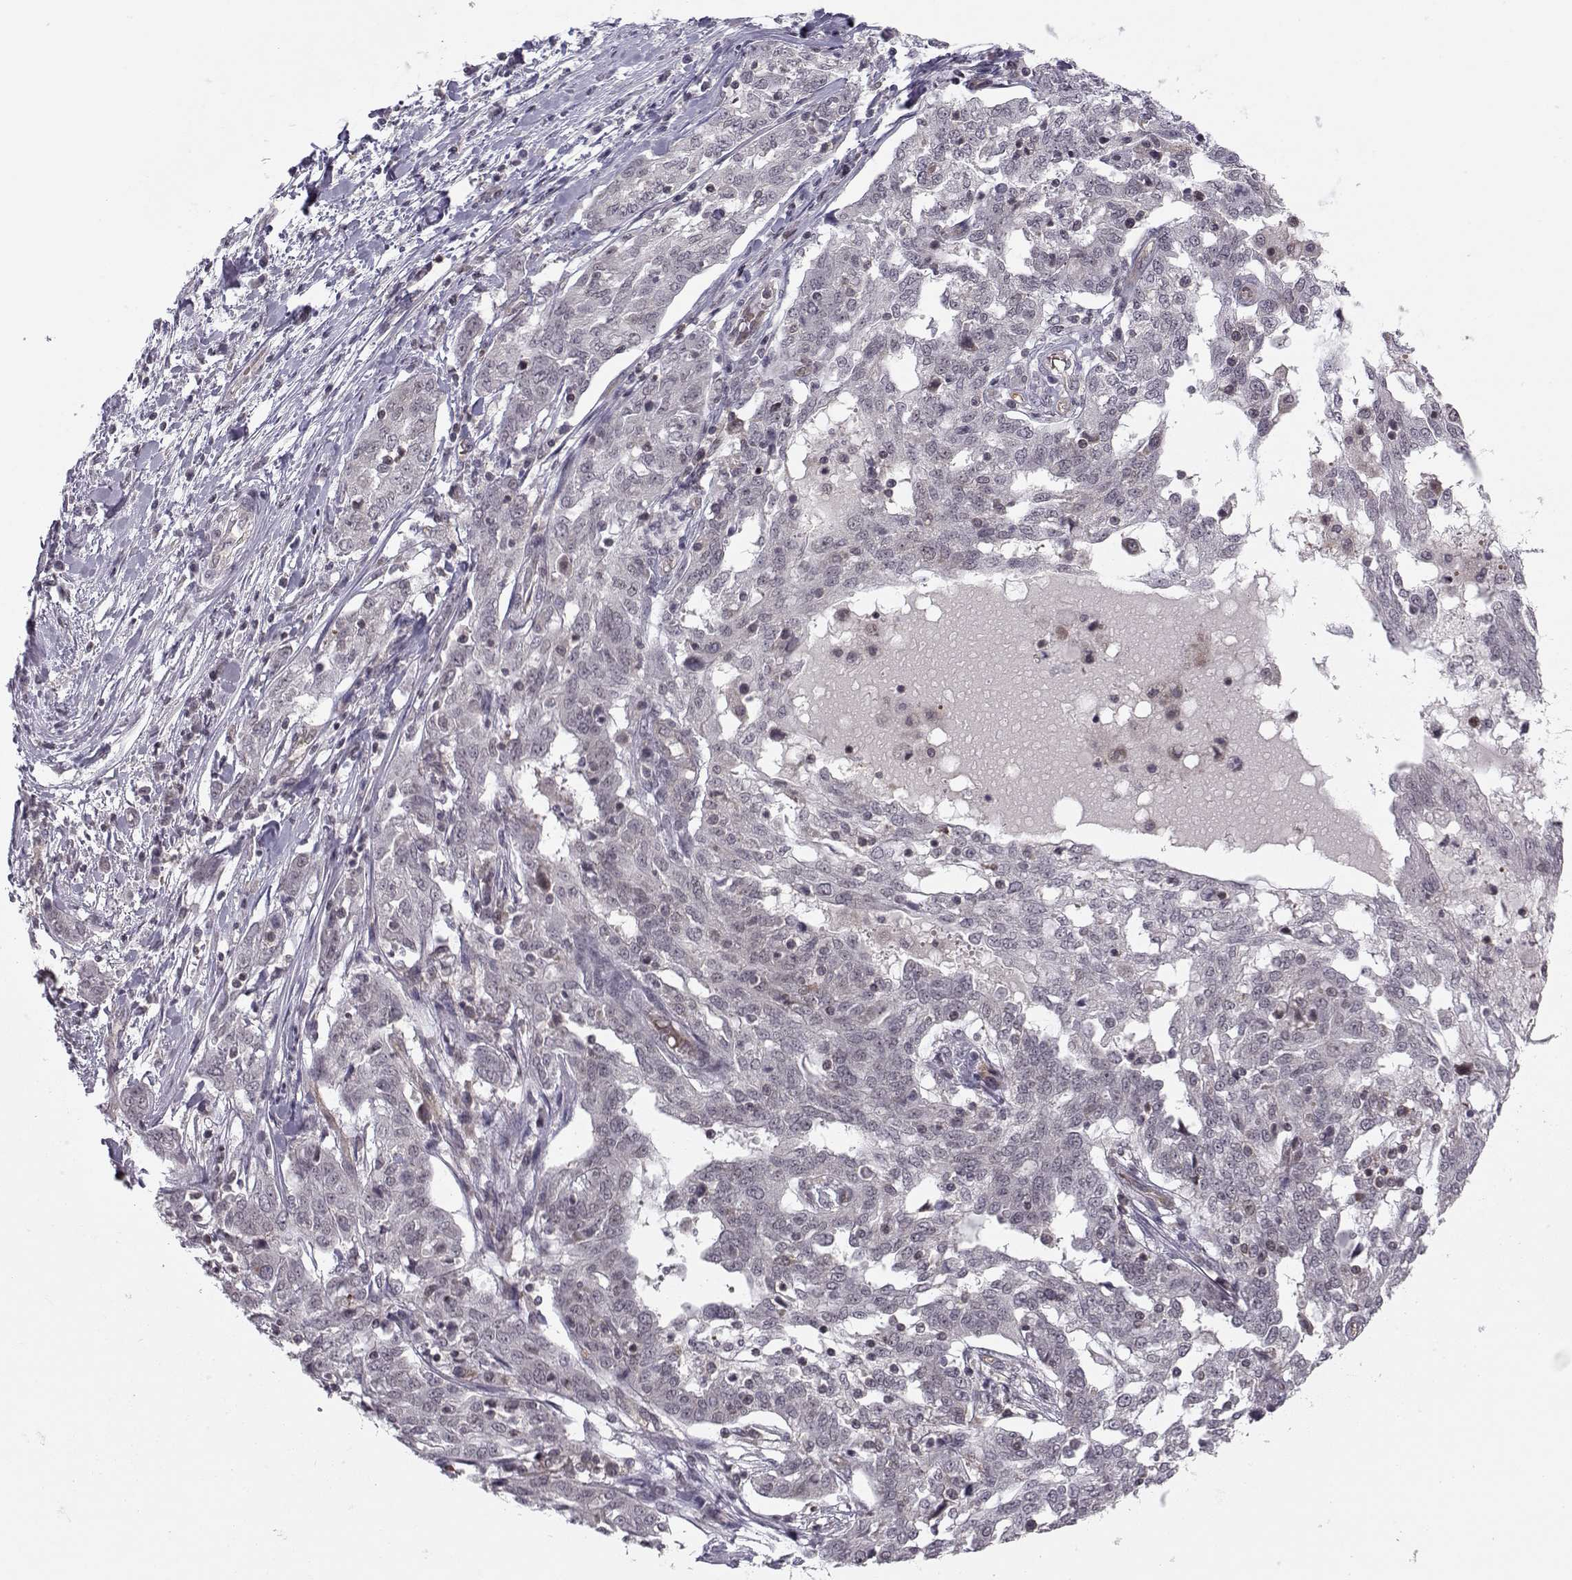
{"staining": {"intensity": "negative", "quantity": "none", "location": "none"}, "tissue": "ovarian cancer", "cell_type": "Tumor cells", "image_type": "cancer", "snomed": [{"axis": "morphology", "description": "Cystadenocarcinoma, serous, NOS"}, {"axis": "topography", "description": "Ovary"}], "caption": "Tumor cells are negative for protein expression in human ovarian cancer. (Immunohistochemistry, brightfield microscopy, high magnification).", "gene": "KIF13B", "patient": {"sex": "female", "age": 67}}